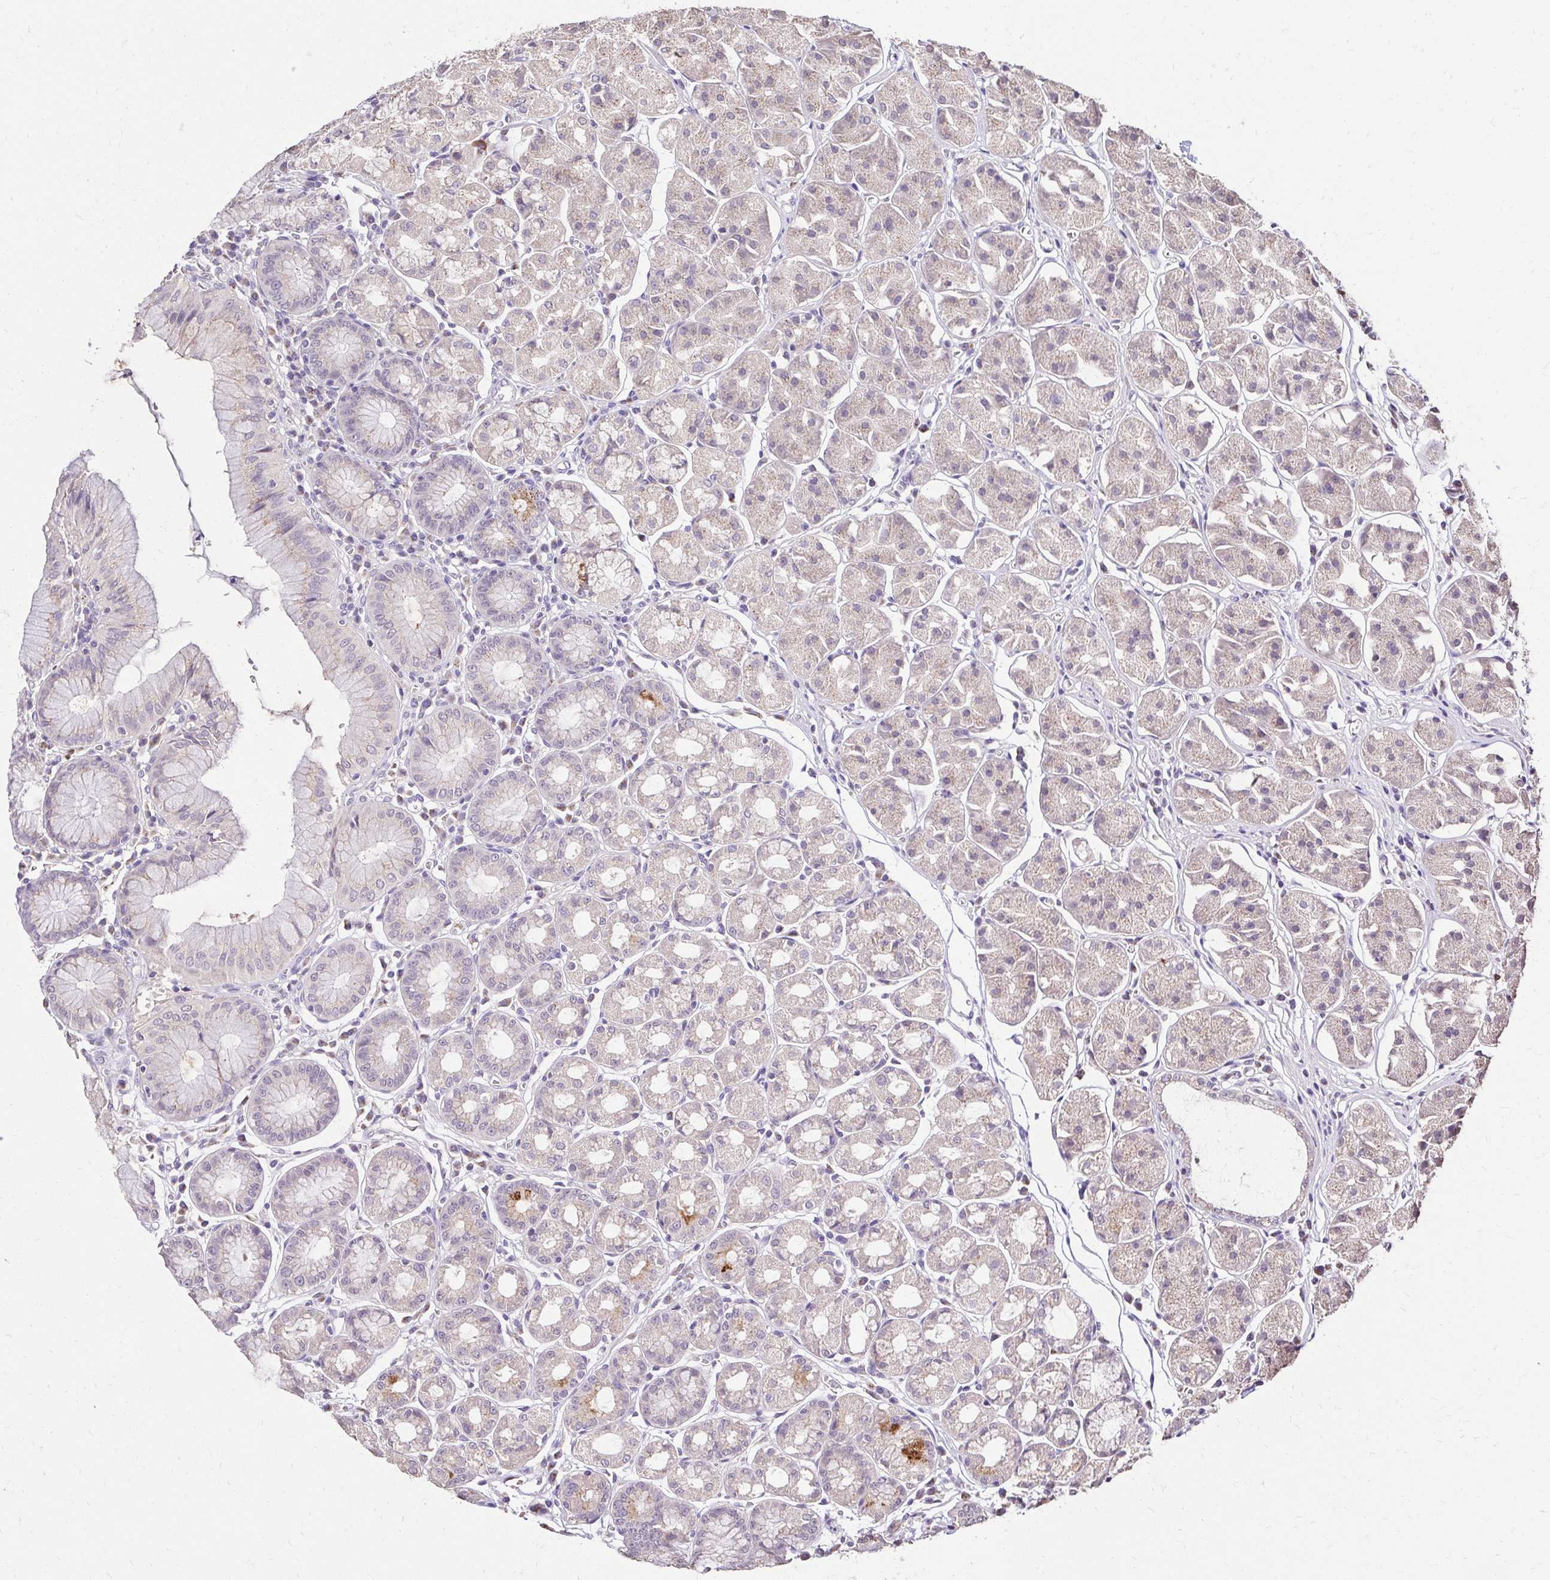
{"staining": {"intensity": "strong", "quantity": "<25%", "location": "cytoplasmic/membranous"}, "tissue": "stomach", "cell_type": "Glandular cells", "image_type": "normal", "snomed": [{"axis": "morphology", "description": "Normal tissue, NOS"}, {"axis": "topography", "description": "Stomach"}], "caption": "Strong cytoplasmic/membranous positivity for a protein is appreciated in approximately <25% of glandular cells of unremarkable stomach using immunohistochemistry (IHC).", "gene": "KIAA1210", "patient": {"sex": "male", "age": 55}}